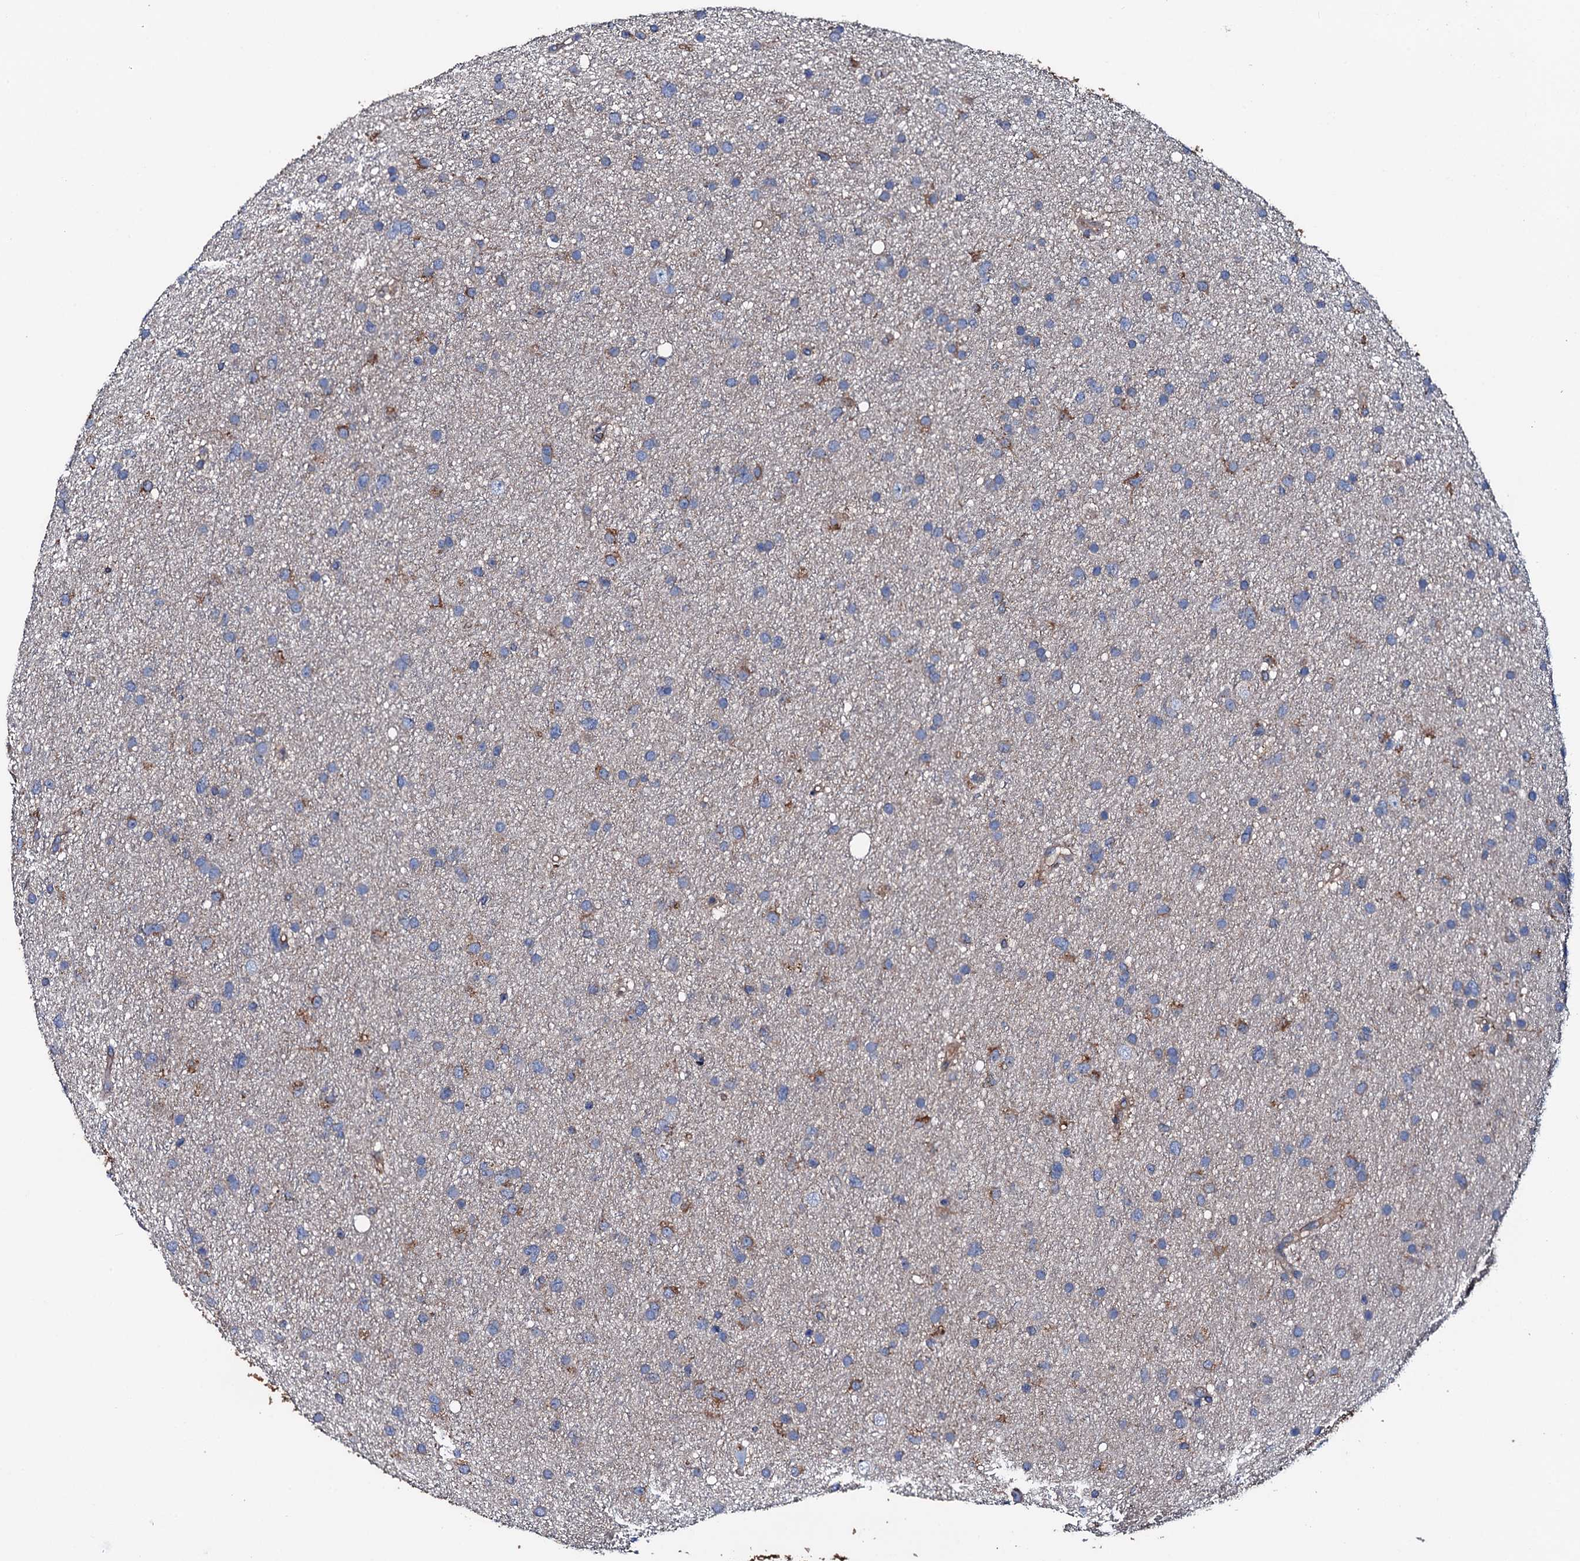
{"staining": {"intensity": "weak", "quantity": "<25%", "location": "cytoplasmic/membranous"}, "tissue": "glioma", "cell_type": "Tumor cells", "image_type": "cancer", "snomed": [{"axis": "morphology", "description": "Glioma, malignant, Low grade"}, {"axis": "topography", "description": "Cerebral cortex"}], "caption": "Immunohistochemistry (IHC) micrograph of glioma stained for a protein (brown), which shows no positivity in tumor cells. The staining is performed using DAB brown chromogen with nuclei counter-stained in using hematoxylin.", "gene": "NEK1", "patient": {"sex": "female", "age": 39}}